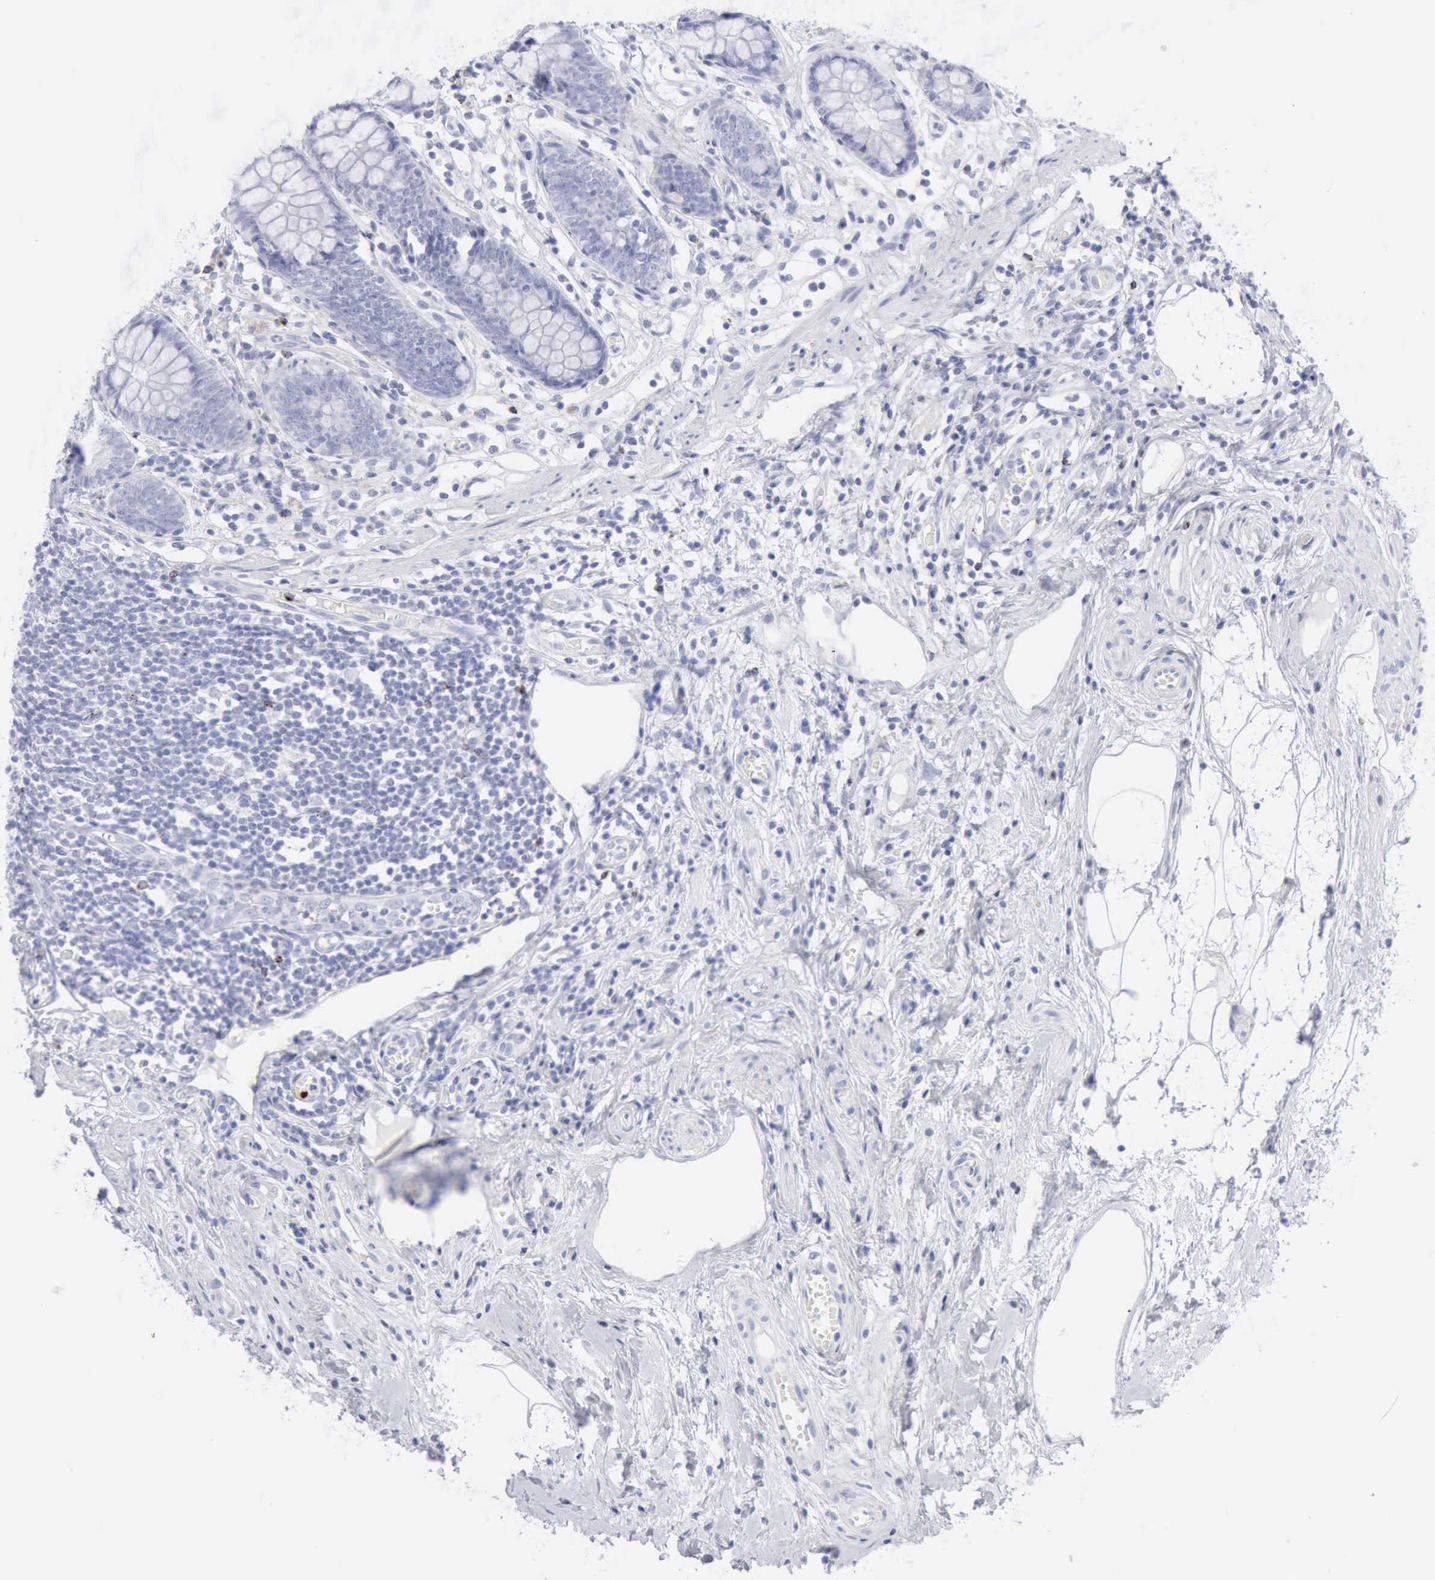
{"staining": {"intensity": "negative", "quantity": "none", "location": "none"}, "tissue": "appendix", "cell_type": "Glandular cells", "image_type": "normal", "snomed": [{"axis": "morphology", "description": "Normal tissue, NOS"}, {"axis": "topography", "description": "Appendix"}], "caption": "Protein analysis of unremarkable appendix exhibits no significant expression in glandular cells. Brightfield microscopy of IHC stained with DAB (brown) and hematoxylin (blue), captured at high magnification.", "gene": "GZMB", "patient": {"sex": "male", "age": 38}}